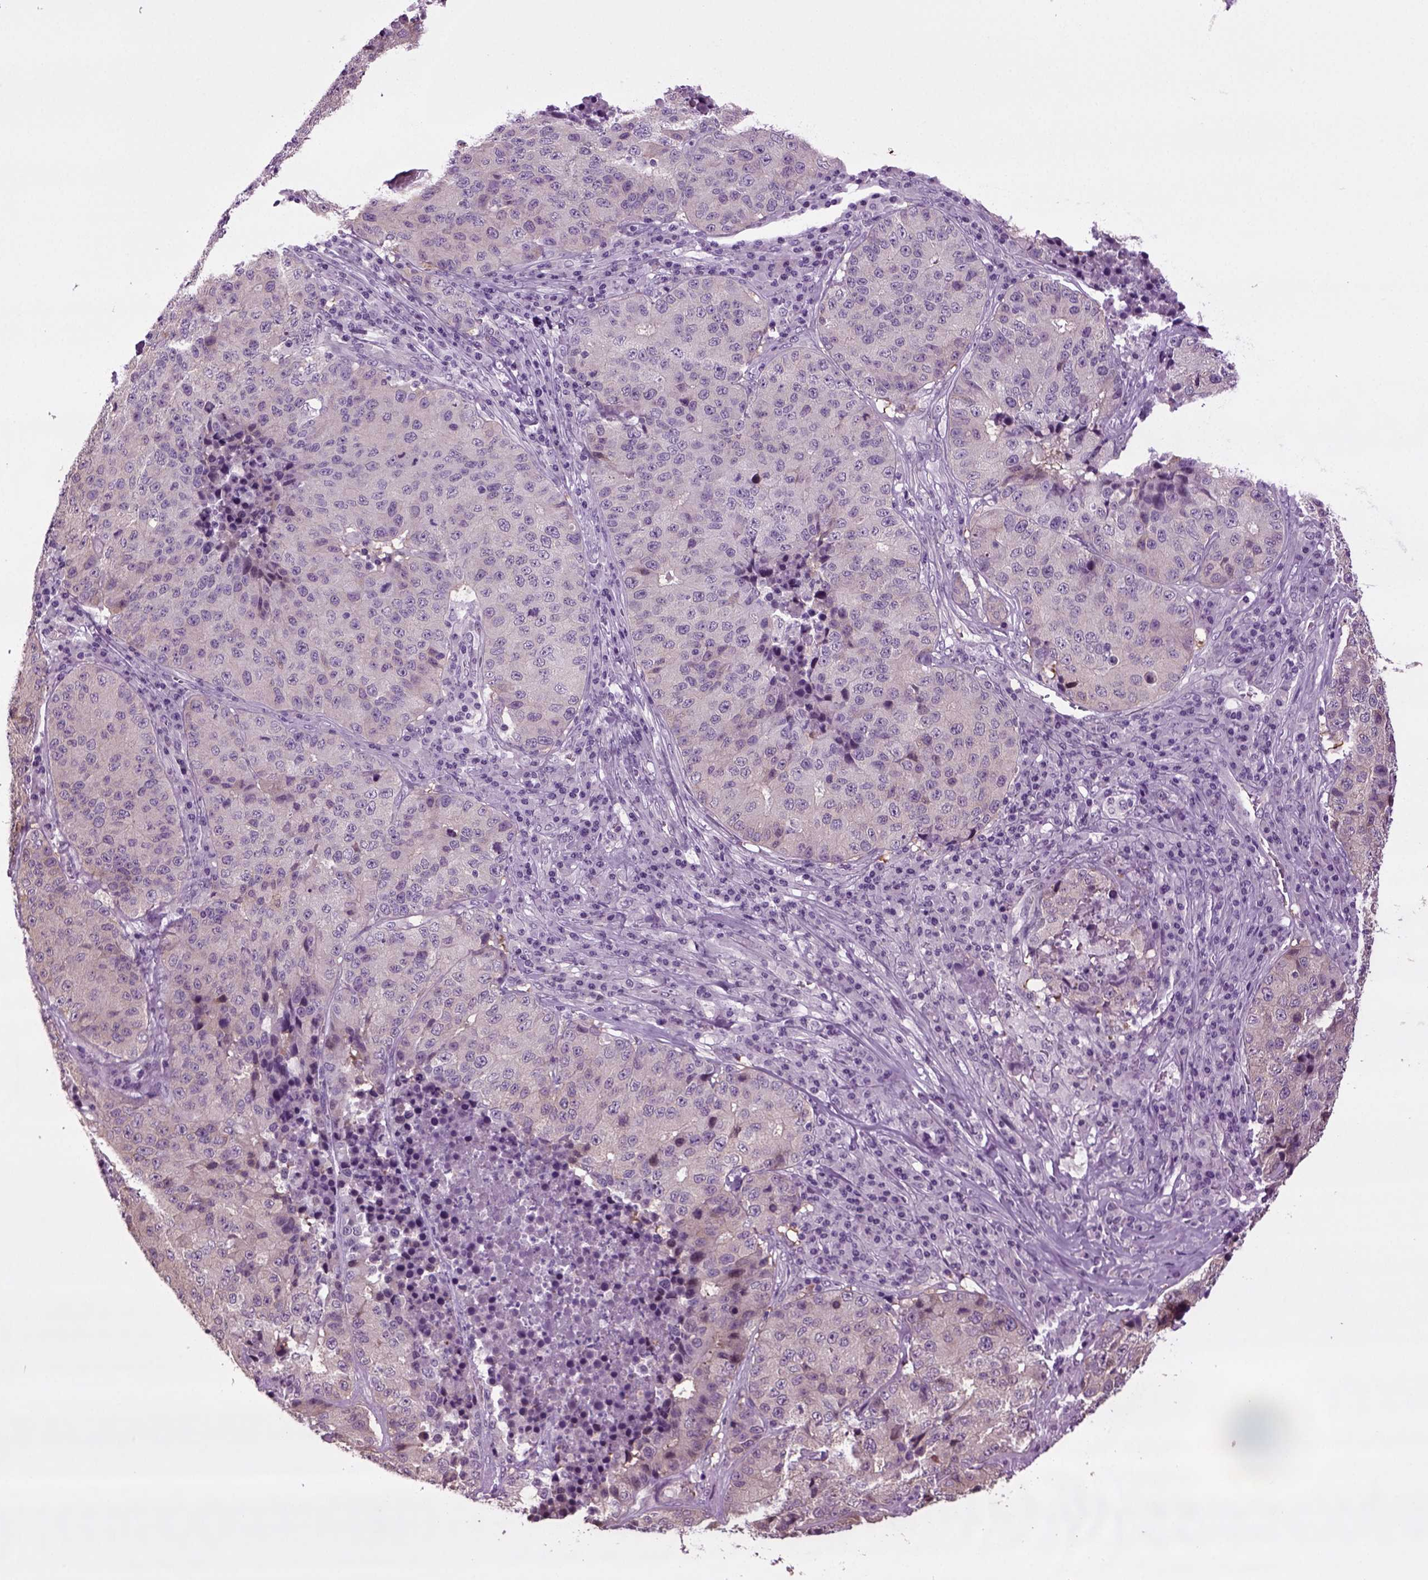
{"staining": {"intensity": "weak", "quantity": "25%-75%", "location": "cytoplasmic/membranous"}, "tissue": "stomach cancer", "cell_type": "Tumor cells", "image_type": "cancer", "snomed": [{"axis": "morphology", "description": "Adenocarcinoma, NOS"}, {"axis": "topography", "description": "Stomach"}], "caption": "Protein expression analysis of human adenocarcinoma (stomach) reveals weak cytoplasmic/membranous positivity in approximately 25%-75% of tumor cells. The staining was performed using DAB to visualize the protein expression in brown, while the nuclei were stained in blue with hematoxylin (Magnification: 20x).", "gene": "PLCH2", "patient": {"sex": "male", "age": 71}}